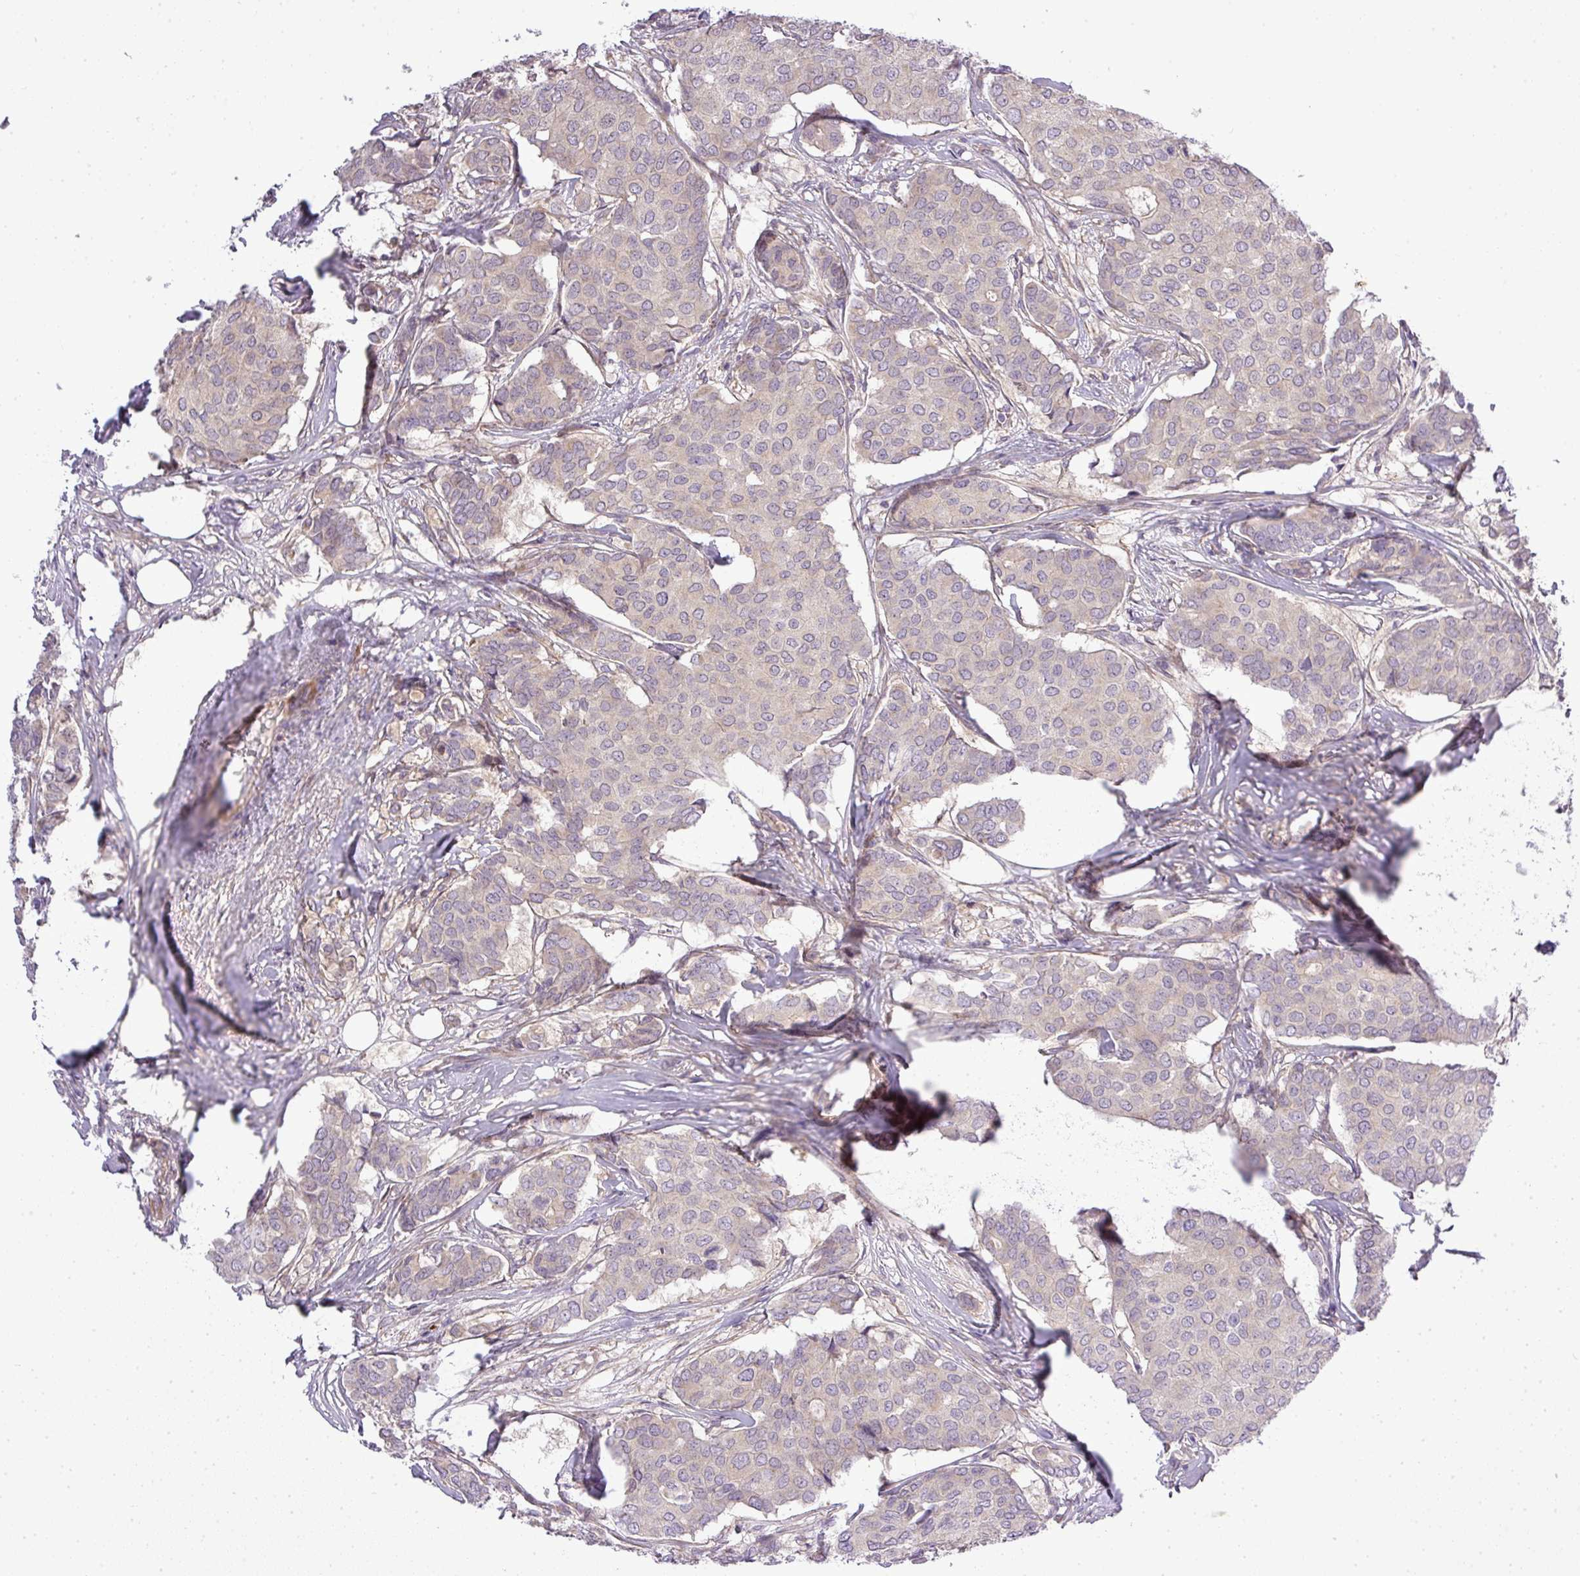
{"staining": {"intensity": "weak", "quantity": "25%-75%", "location": "cytoplasmic/membranous"}, "tissue": "breast cancer", "cell_type": "Tumor cells", "image_type": "cancer", "snomed": [{"axis": "morphology", "description": "Duct carcinoma"}, {"axis": "topography", "description": "Breast"}], "caption": "Breast cancer (infiltrating ductal carcinoma) stained with a protein marker reveals weak staining in tumor cells.", "gene": "ZDHHC1", "patient": {"sex": "female", "age": 75}}